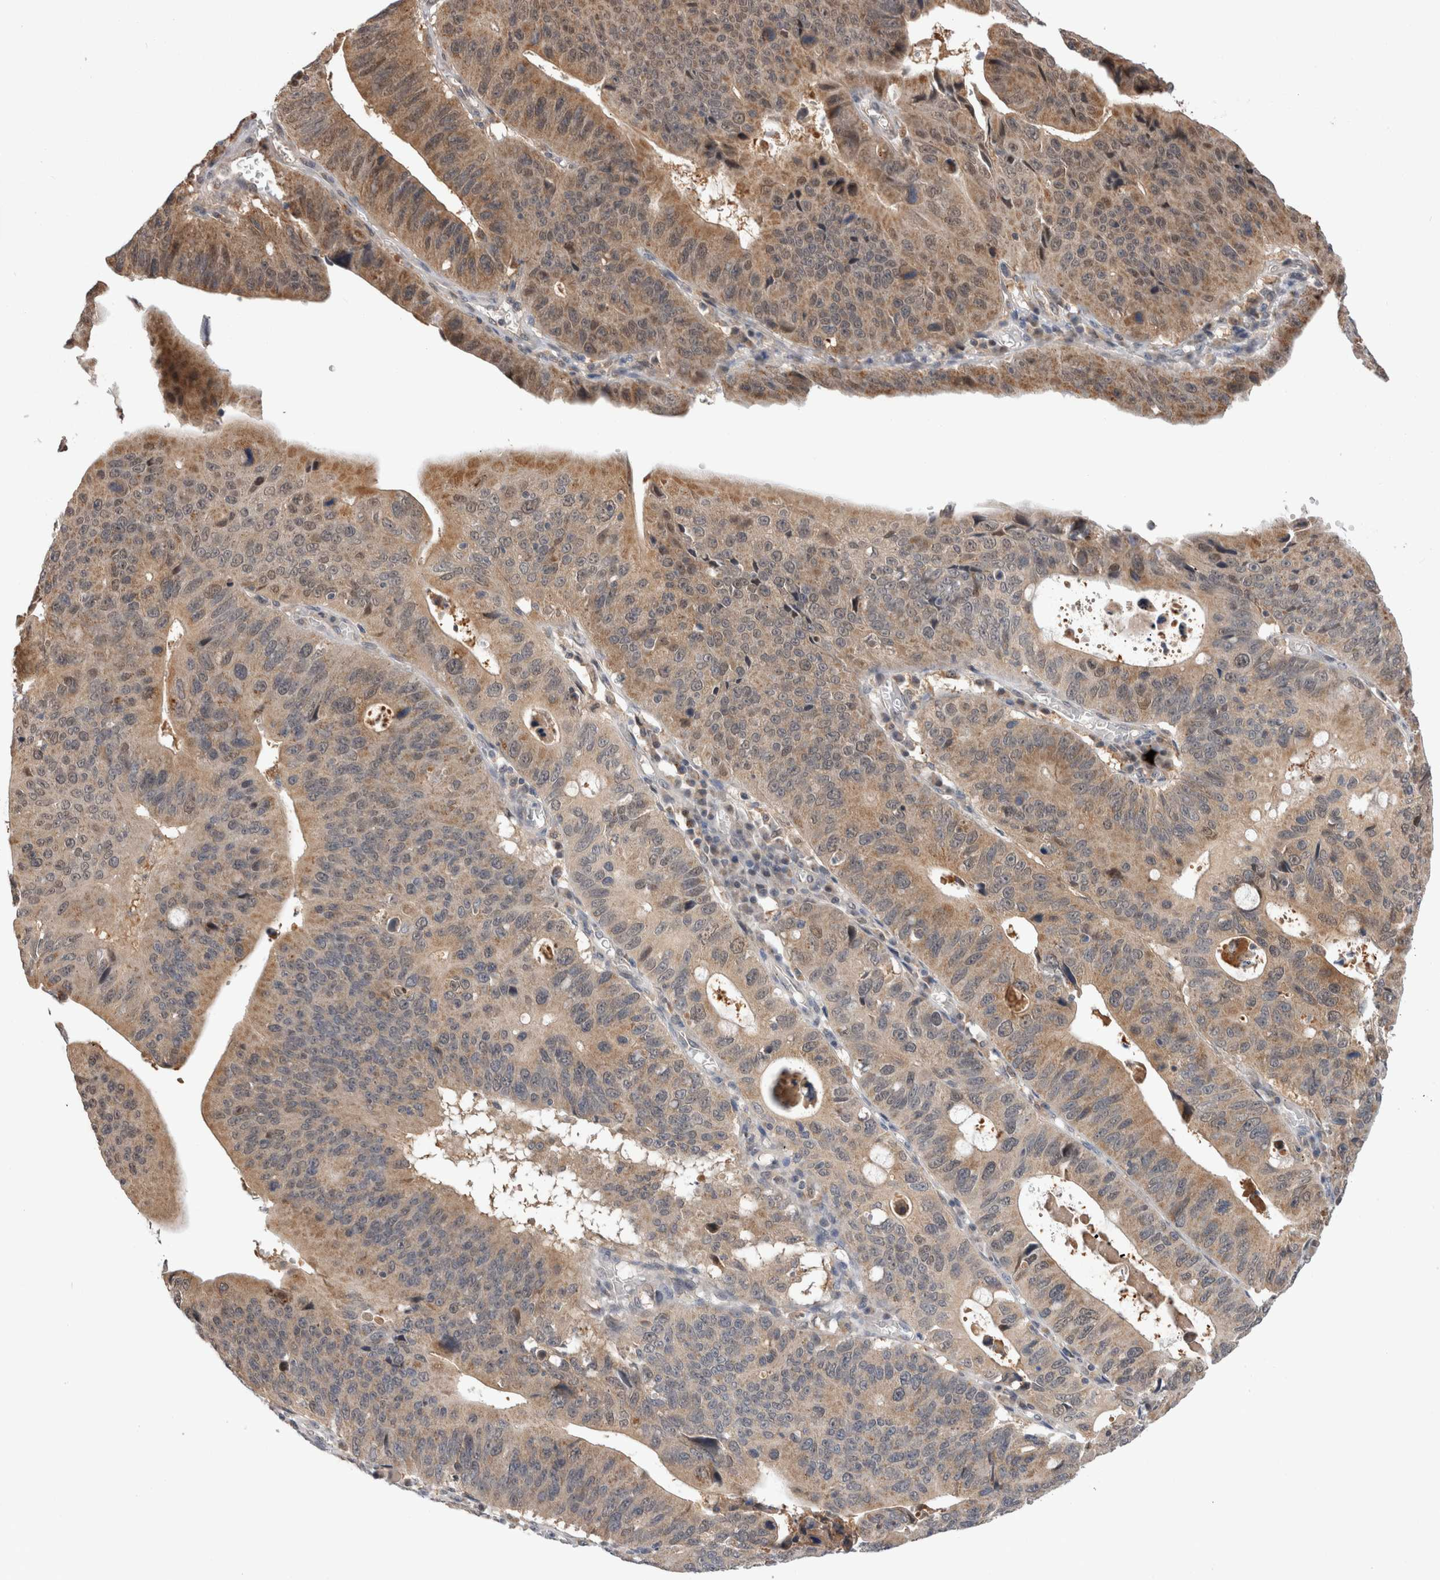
{"staining": {"intensity": "moderate", "quantity": "25%-75%", "location": "cytoplasmic/membranous"}, "tissue": "stomach cancer", "cell_type": "Tumor cells", "image_type": "cancer", "snomed": [{"axis": "morphology", "description": "Adenocarcinoma, NOS"}, {"axis": "topography", "description": "Stomach"}], "caption": "Brown immunohistochemical staining in adenocarcinoma (stomach) displays moderate cytoplasmic/membranous expression in about 25%-75% of tumor cells.", "gene": "MRPL37", "patient": {"sex": "male", "age": 59}}